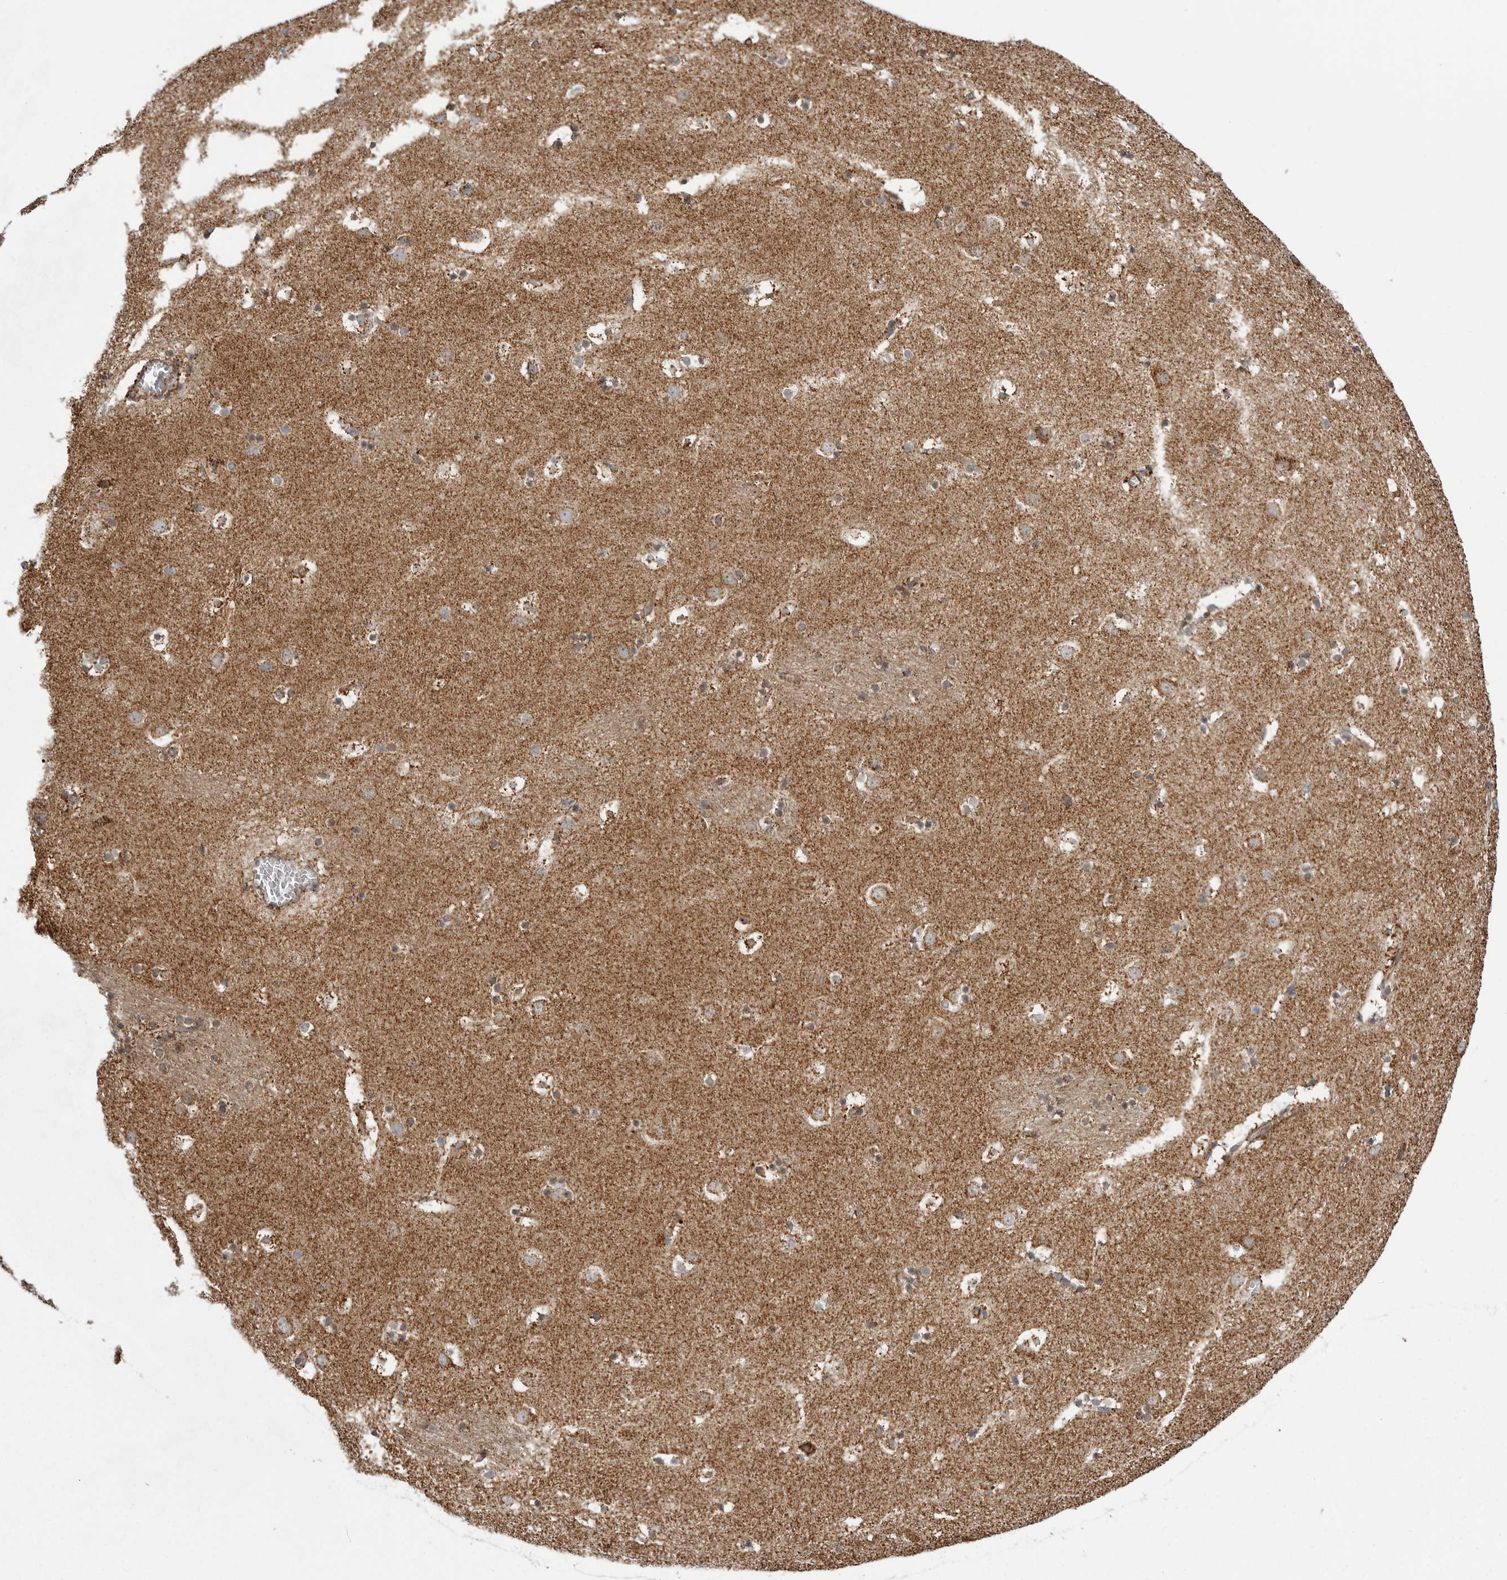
{"staining": {"intensity": "moderate", "quantity": ">75%", "location": "cytoplasmic/membranous"}, "tissue": "caudate", "cell_type": "Glial cells", "image_type": "normal", "snomed": [{"axis": "morphology", "description": "Normal tissue, NOS"}, {"axis": "topography", "description": "Lateral ventricle wall"}], "caption": "This micrograph shows immunohistochemistry (IHC) staining of unremarkable human caudate, with medium moderate cytoplasmic/membranous positivity in approximately >75% of glial cells.", "gene": "FH", "patient": {"sex": "male", "age": 45}}